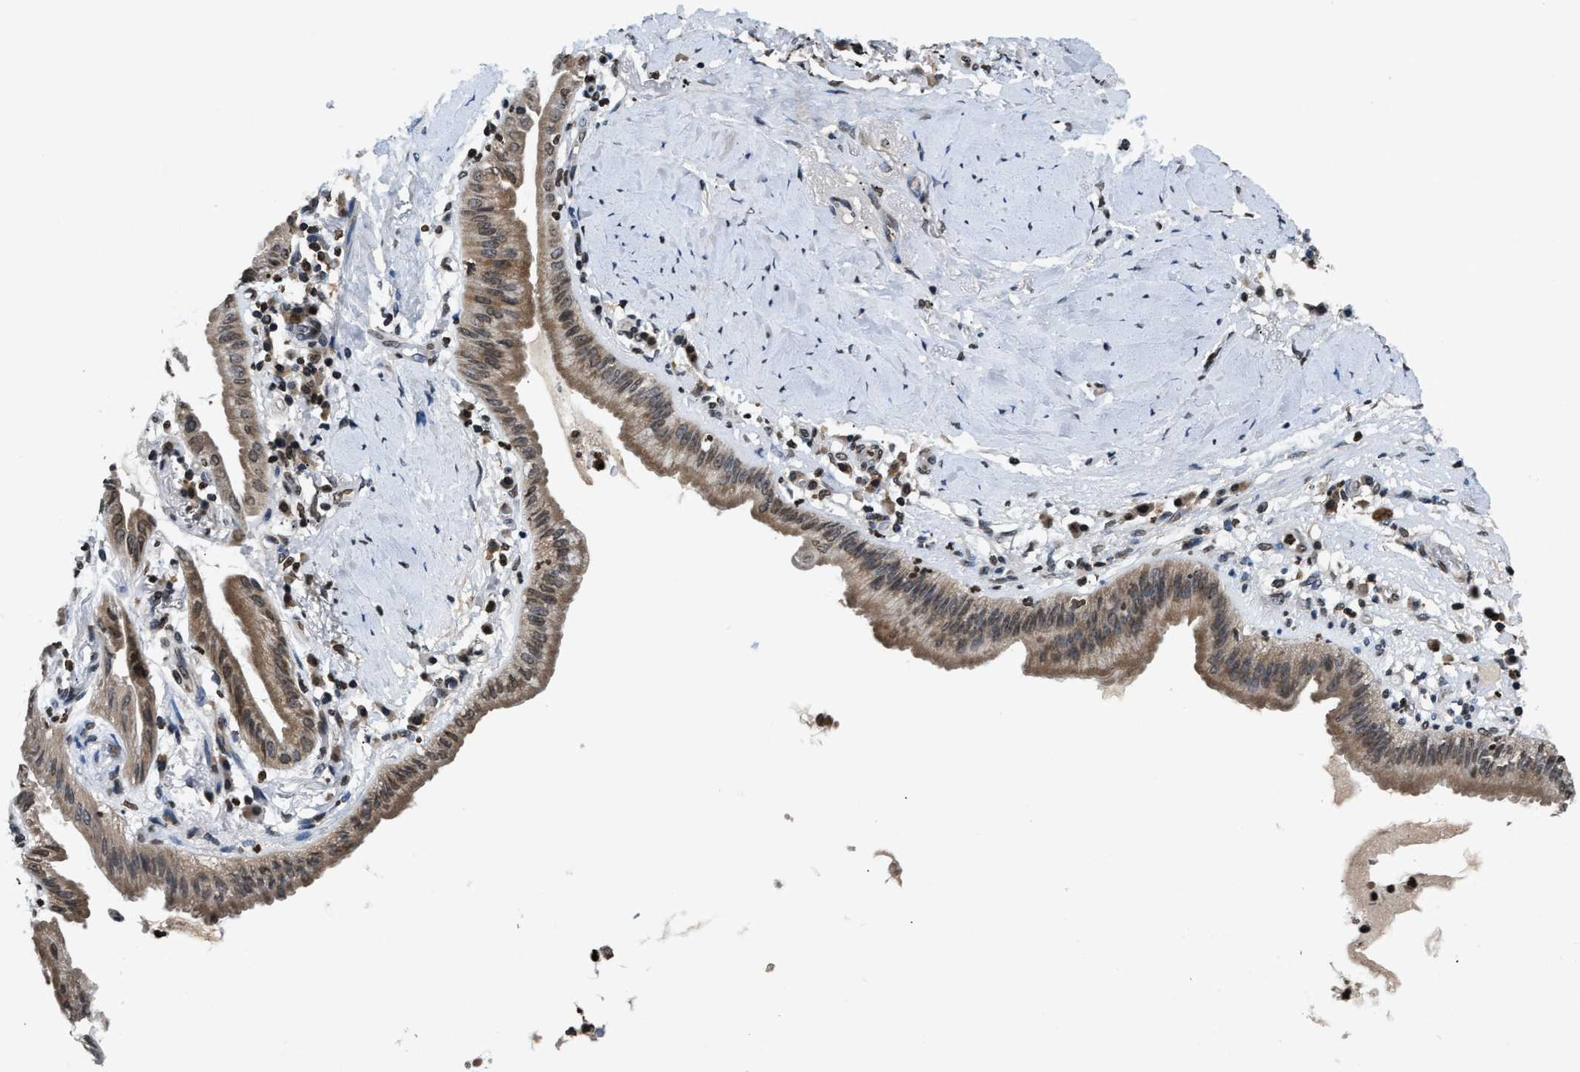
{"staining": {"intensity": "moderate", "quantity": ">75%", "location": "cytoplasmic/membranous,nuclear"}, "tissue": "lung cancer", "cell_type": "Tumor cells", "image_type": "cancer", "snomed": [{"axis": "morphology", "description": "Normal tissue, NOS"}, {"axis": "morphology", "description": "Adenocarcinoma, NOS"}, {"axis": "topography", "description": "Bronchus"}, {"axis": "topography", "description": "Lung"}], "caption": "The photomicrograph shows a brown stain indicating the presence of a protein in the cytoplasmic/membranous and nuclear of tumor cells in adenocarcinoma (lung).", "gene": "DNASE1L3", "patient": {"sex": "female", "age": 70}}